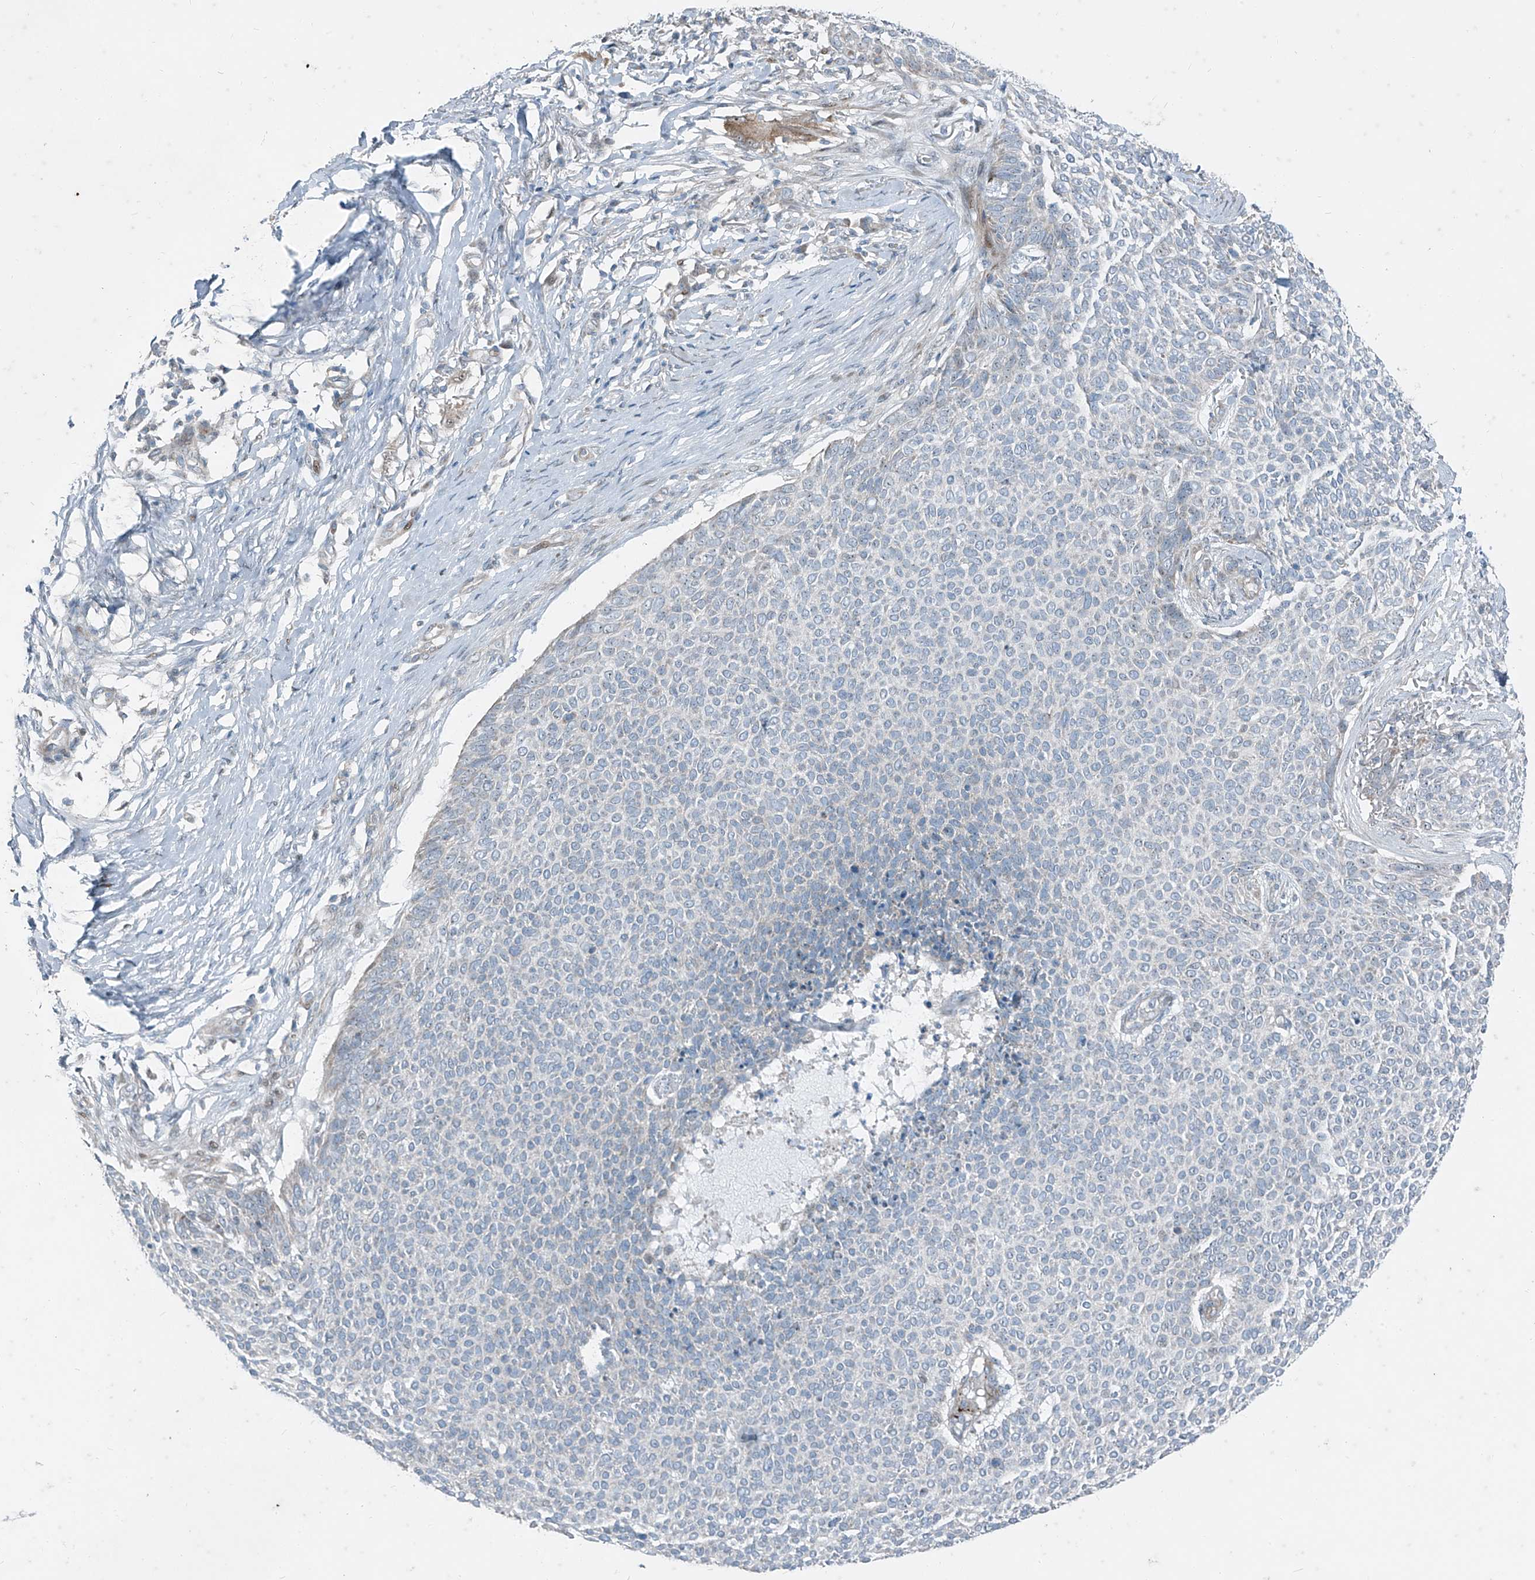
{"staining": {"intensity": "negative", "quantity": "none", "location": "none"}, "tissue": "skin cancer", "cell_type": "Tumor cells", "image_type": "cancer", "snomed": [{"axis": "morphology", "description": "Normal tissue, NOS"}, {"axis": "morphology", "description": "Basal cell carcinoma"}, {"axis": "topography", "description": "Skin"}], "caption": "DAB (3,3'-diaminobenzidine) immunohistochemical staining of basal cell carcinoma (skin) reveals no significant positivity in tumor cells.", "gene": "PPCS", "patient": {"sex": "male", "age": 50}}